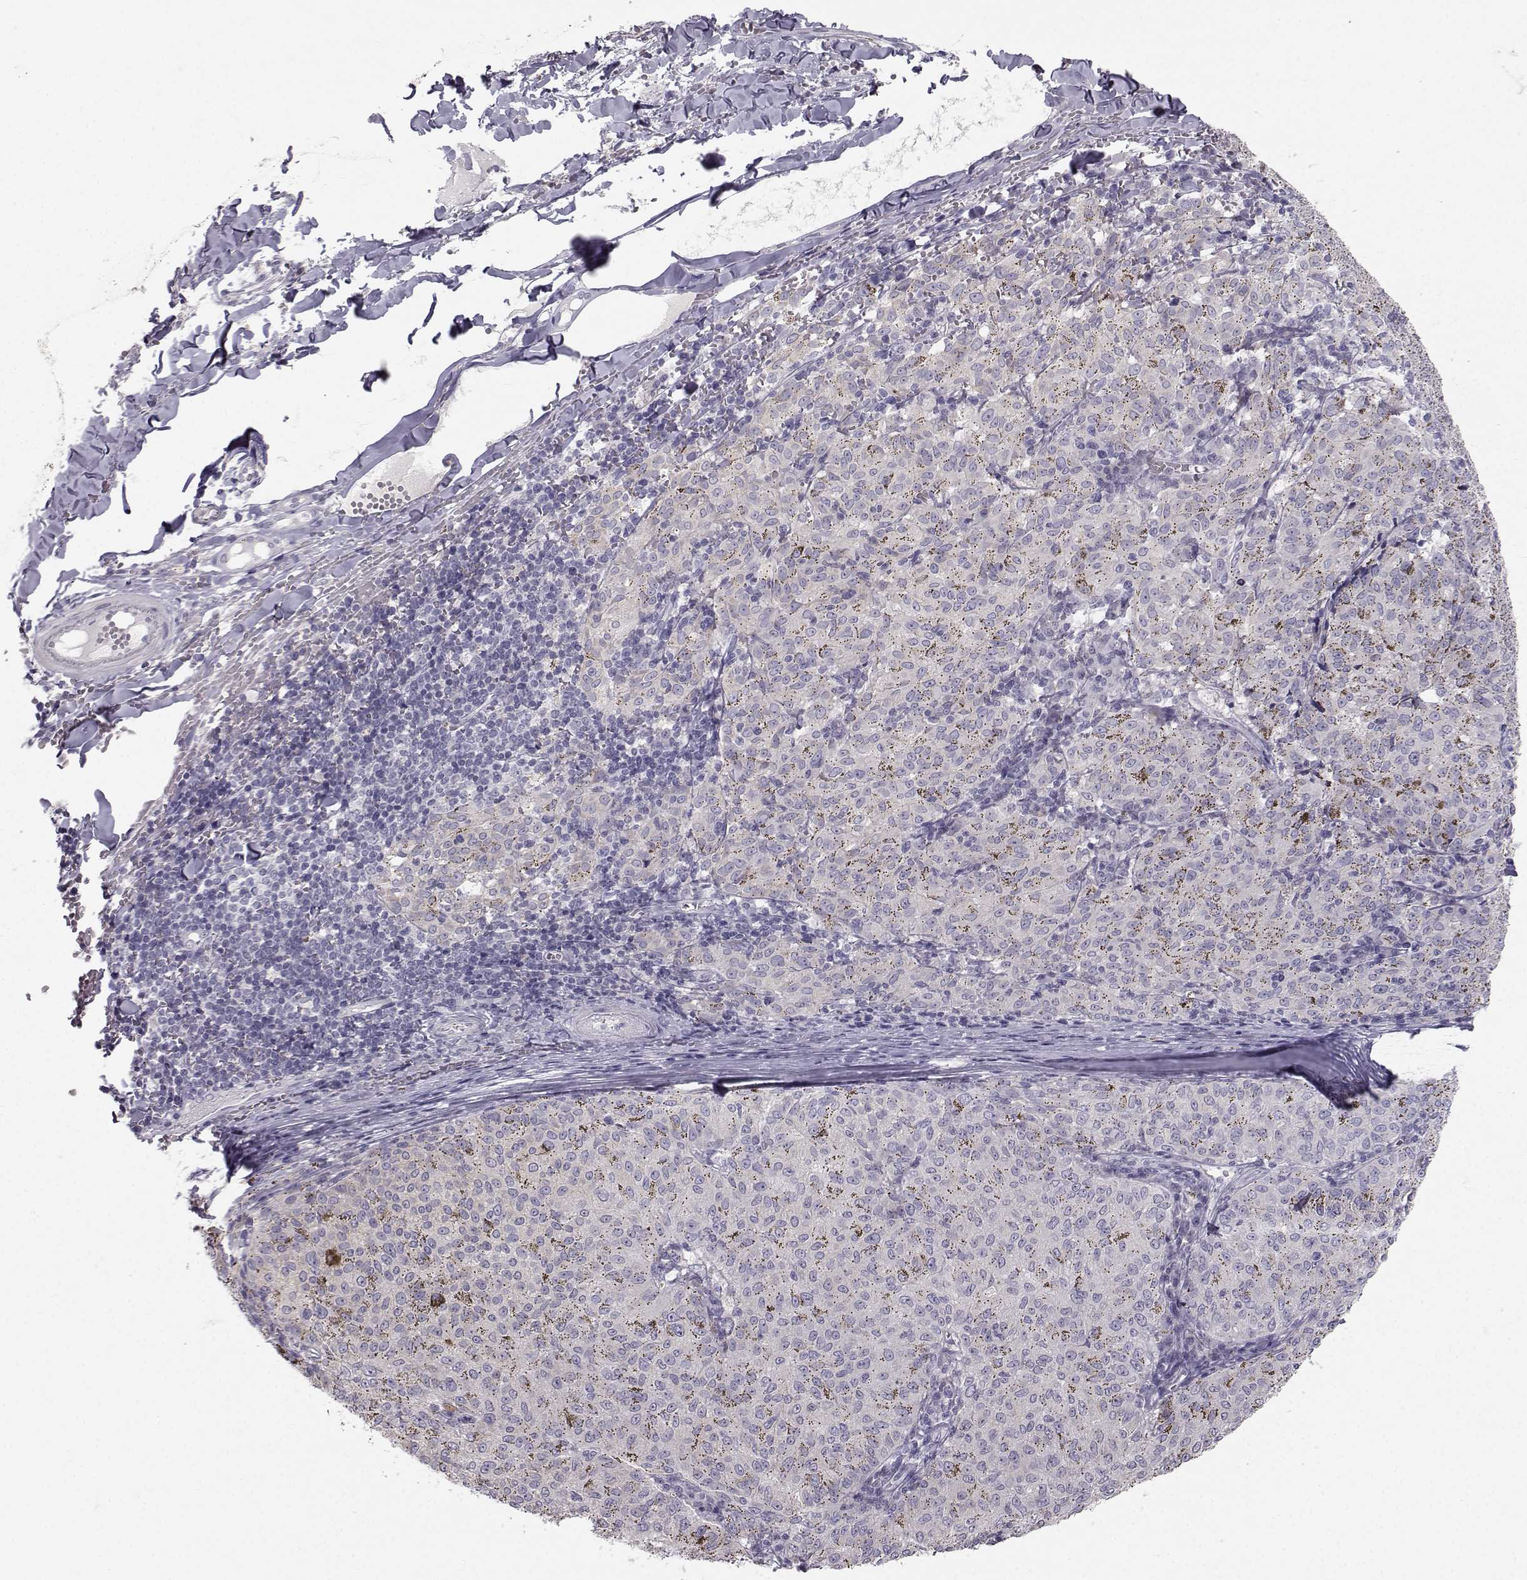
{"staining": {"intensity": "negative", "quantity": "none", "location": "none"}, "tissue": "melanoma", "cell_type": "Tumor cells", "image_type": "cancer", "snomed": [{"axis": "morphology", "description": "Malignant melanoma, NOS"}, {"axis": "topography", "description": "Skin"}], "caption": "Tumor cells are negative for protein expression in human malignant melanoma. Nuclei are stained in blue.", "gene": "ZNF185", "patient": {"sex": "female", "age": 72}}